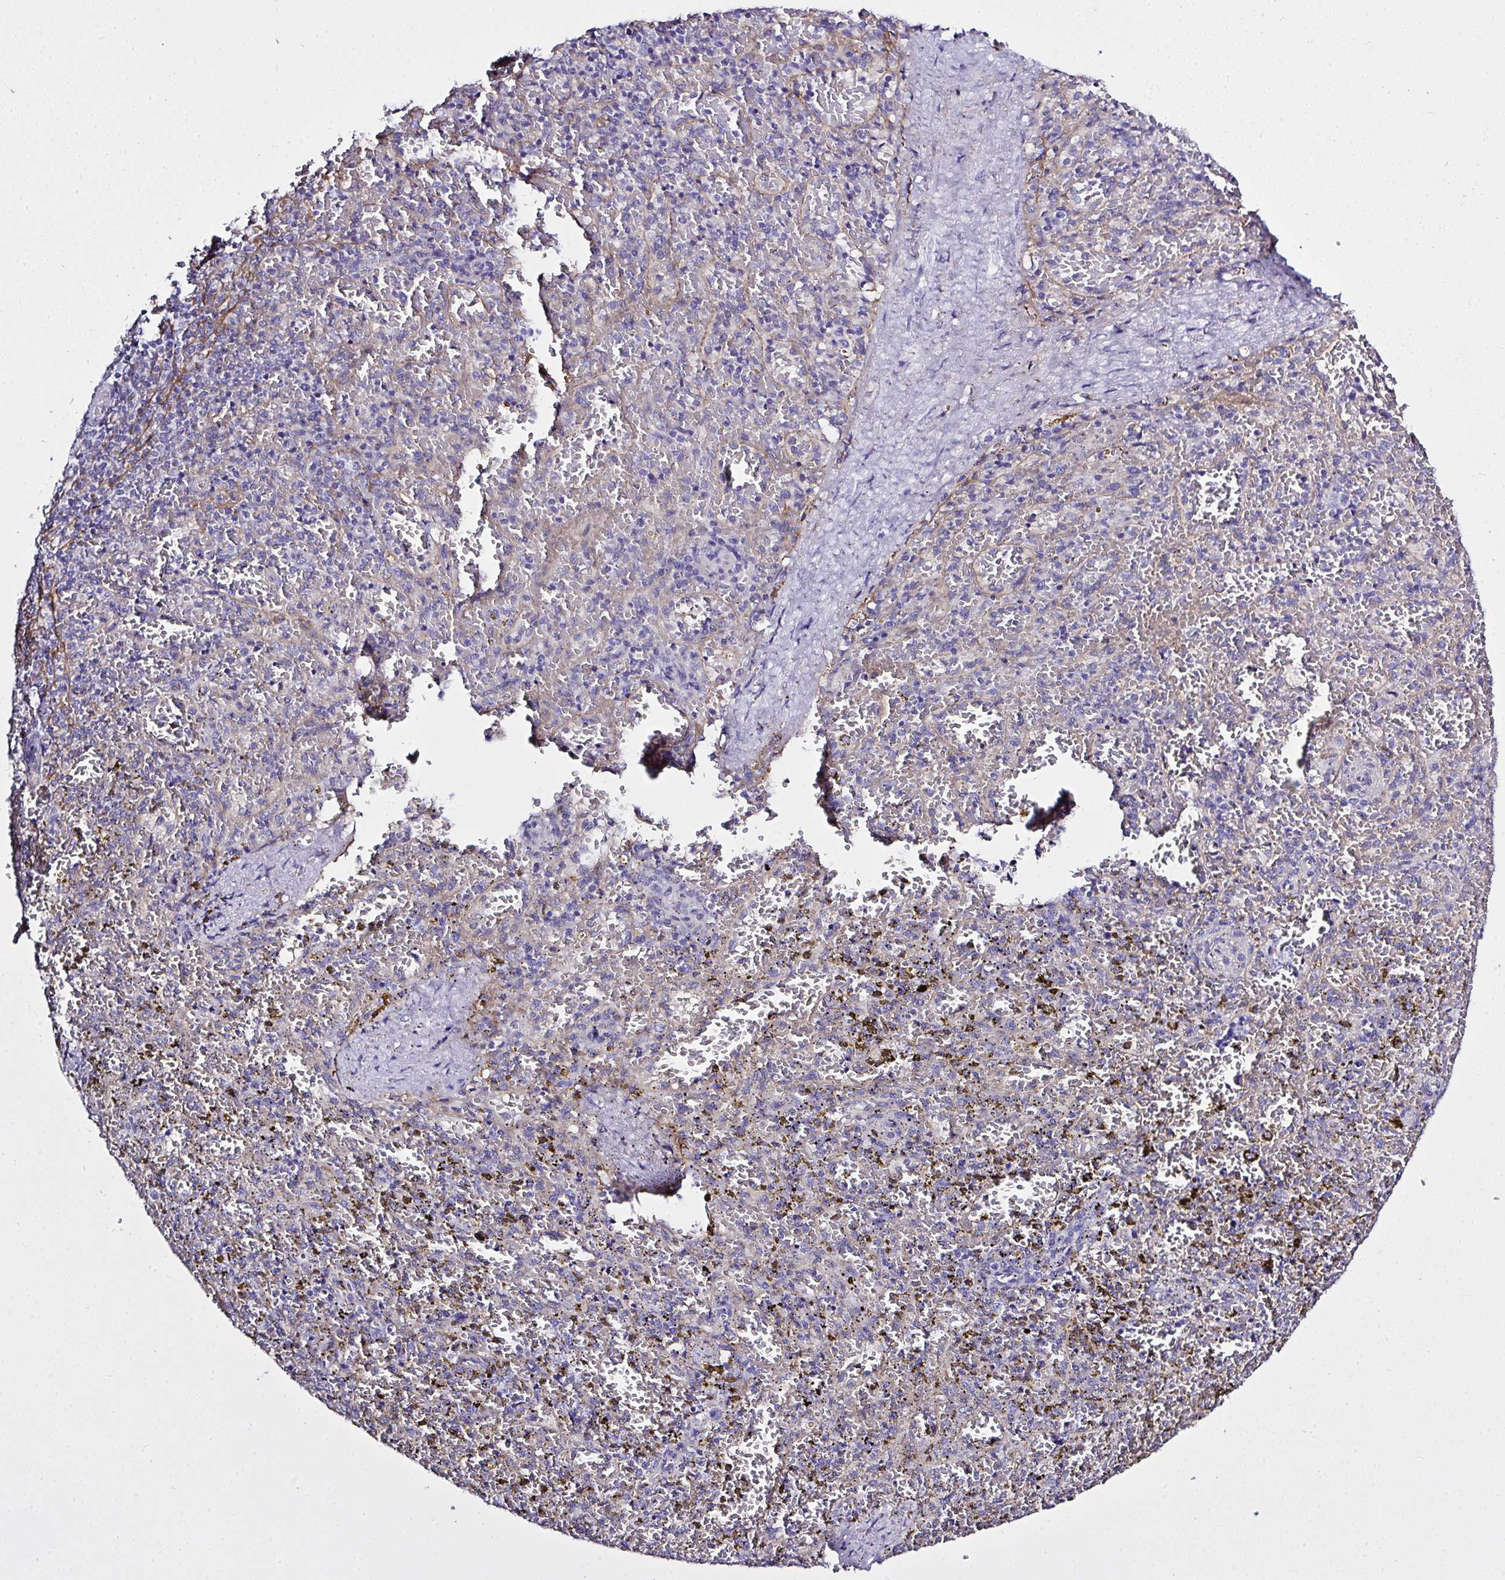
{"staining": {"intensity": "negative", "quantity": "none", "location": "none"}, "tissue": "spleen", "cell_type": "Cells in red pulp", "image_type": "normal", "snomed": [{"axis": "morphology", "description": "Normal tissue, NOS"}, {"axis": "topography", "description": "Spleen"}], "caption": "Human spleen stained for a protein using immunohistochemistry shows no expression in cells in red pulp.", "gene": "ZNF813", "patient": {"sex": "female", "age": 50}}